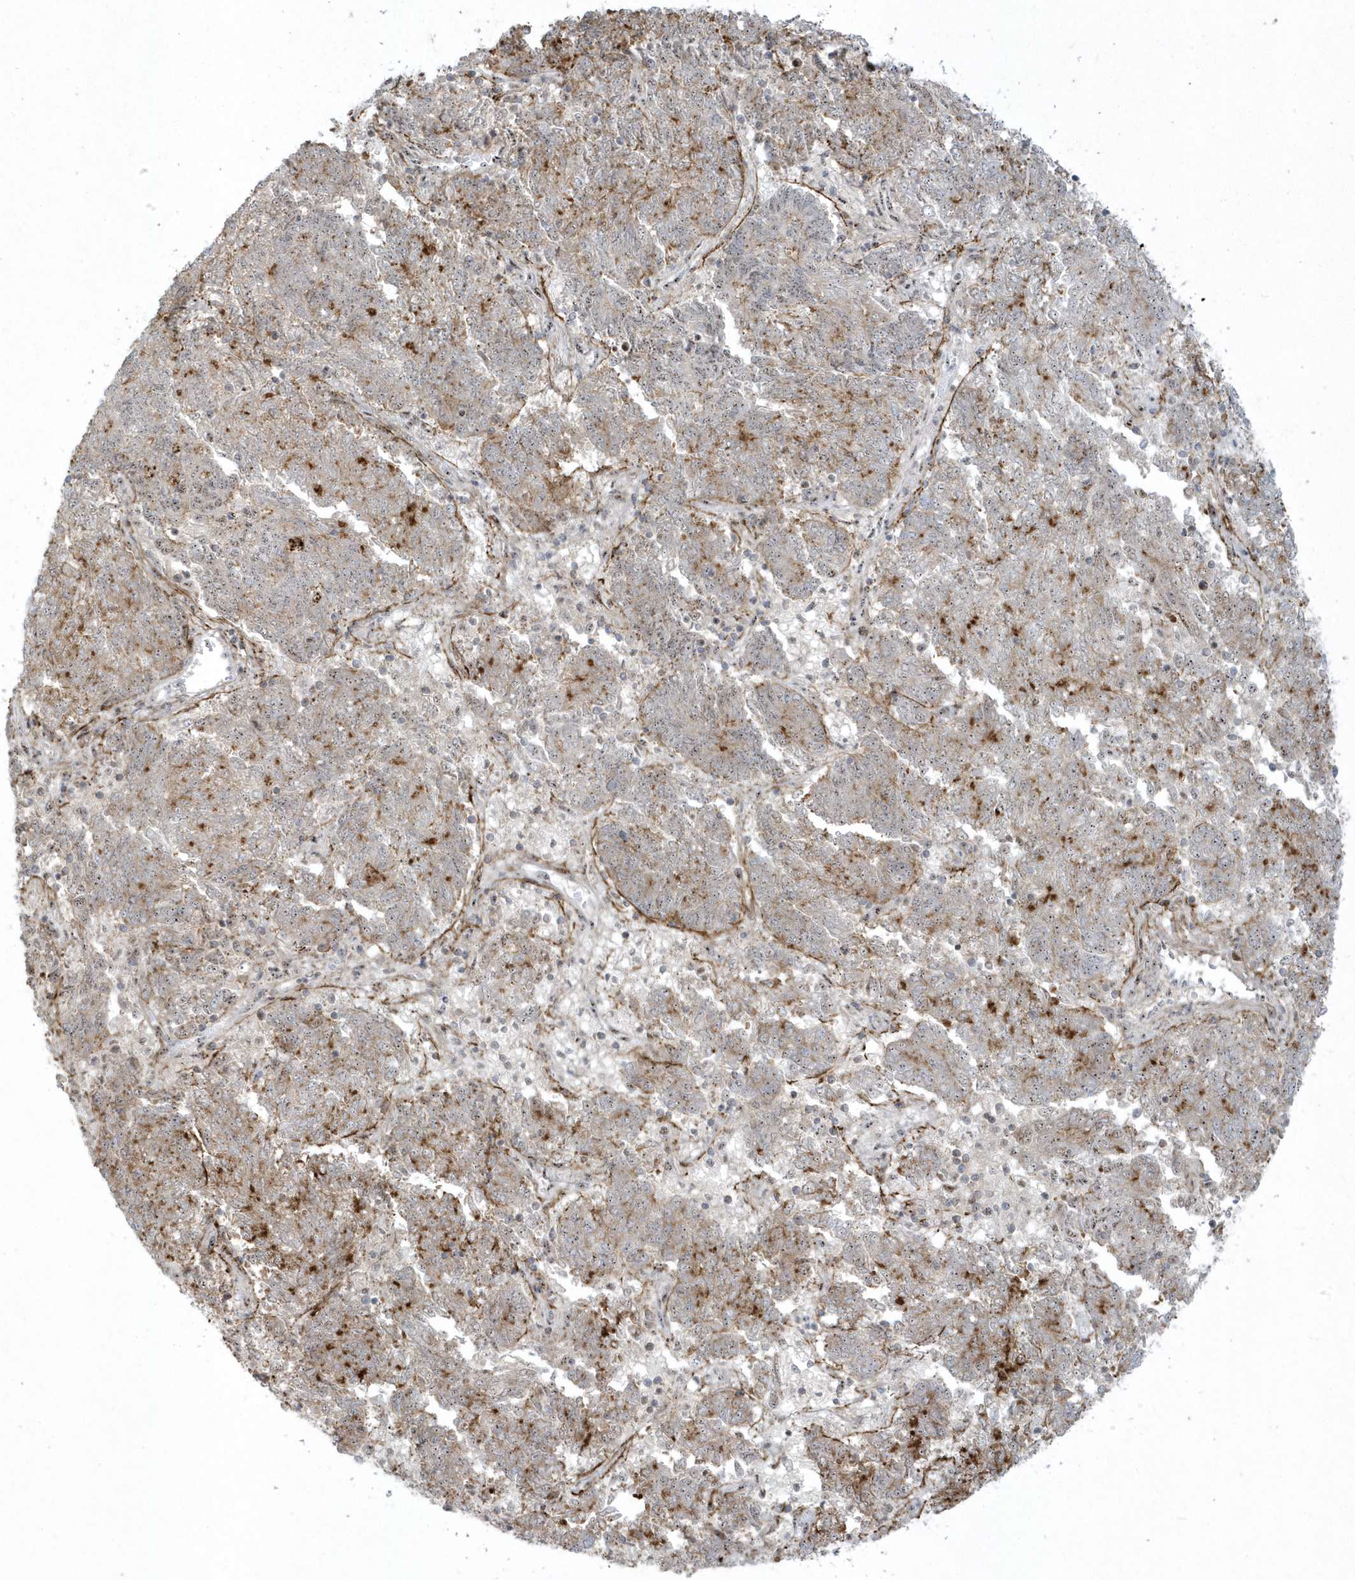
{"staining": {"intensity": "moderate", "quantity": "25%-75%", "location": "cytoplasmic/membranous"}, "tissue": "endometrial cancer", "cell_type": "Tumor cells", "image_type": "cancer", "snomed": [{"axis": "morphology", "description": "Adenocarcinoma, NOS"}, {"axis": "topography", "description": "Endometrium"}], "caption": "The immunohistochemical stain highlights moderate cytoplasmic/membranous positivity in tumor cells of adenocarcinoma (endometrial) tissue.", "gene": "MASP2", "patient": {"sex": "female", "age": 80}}